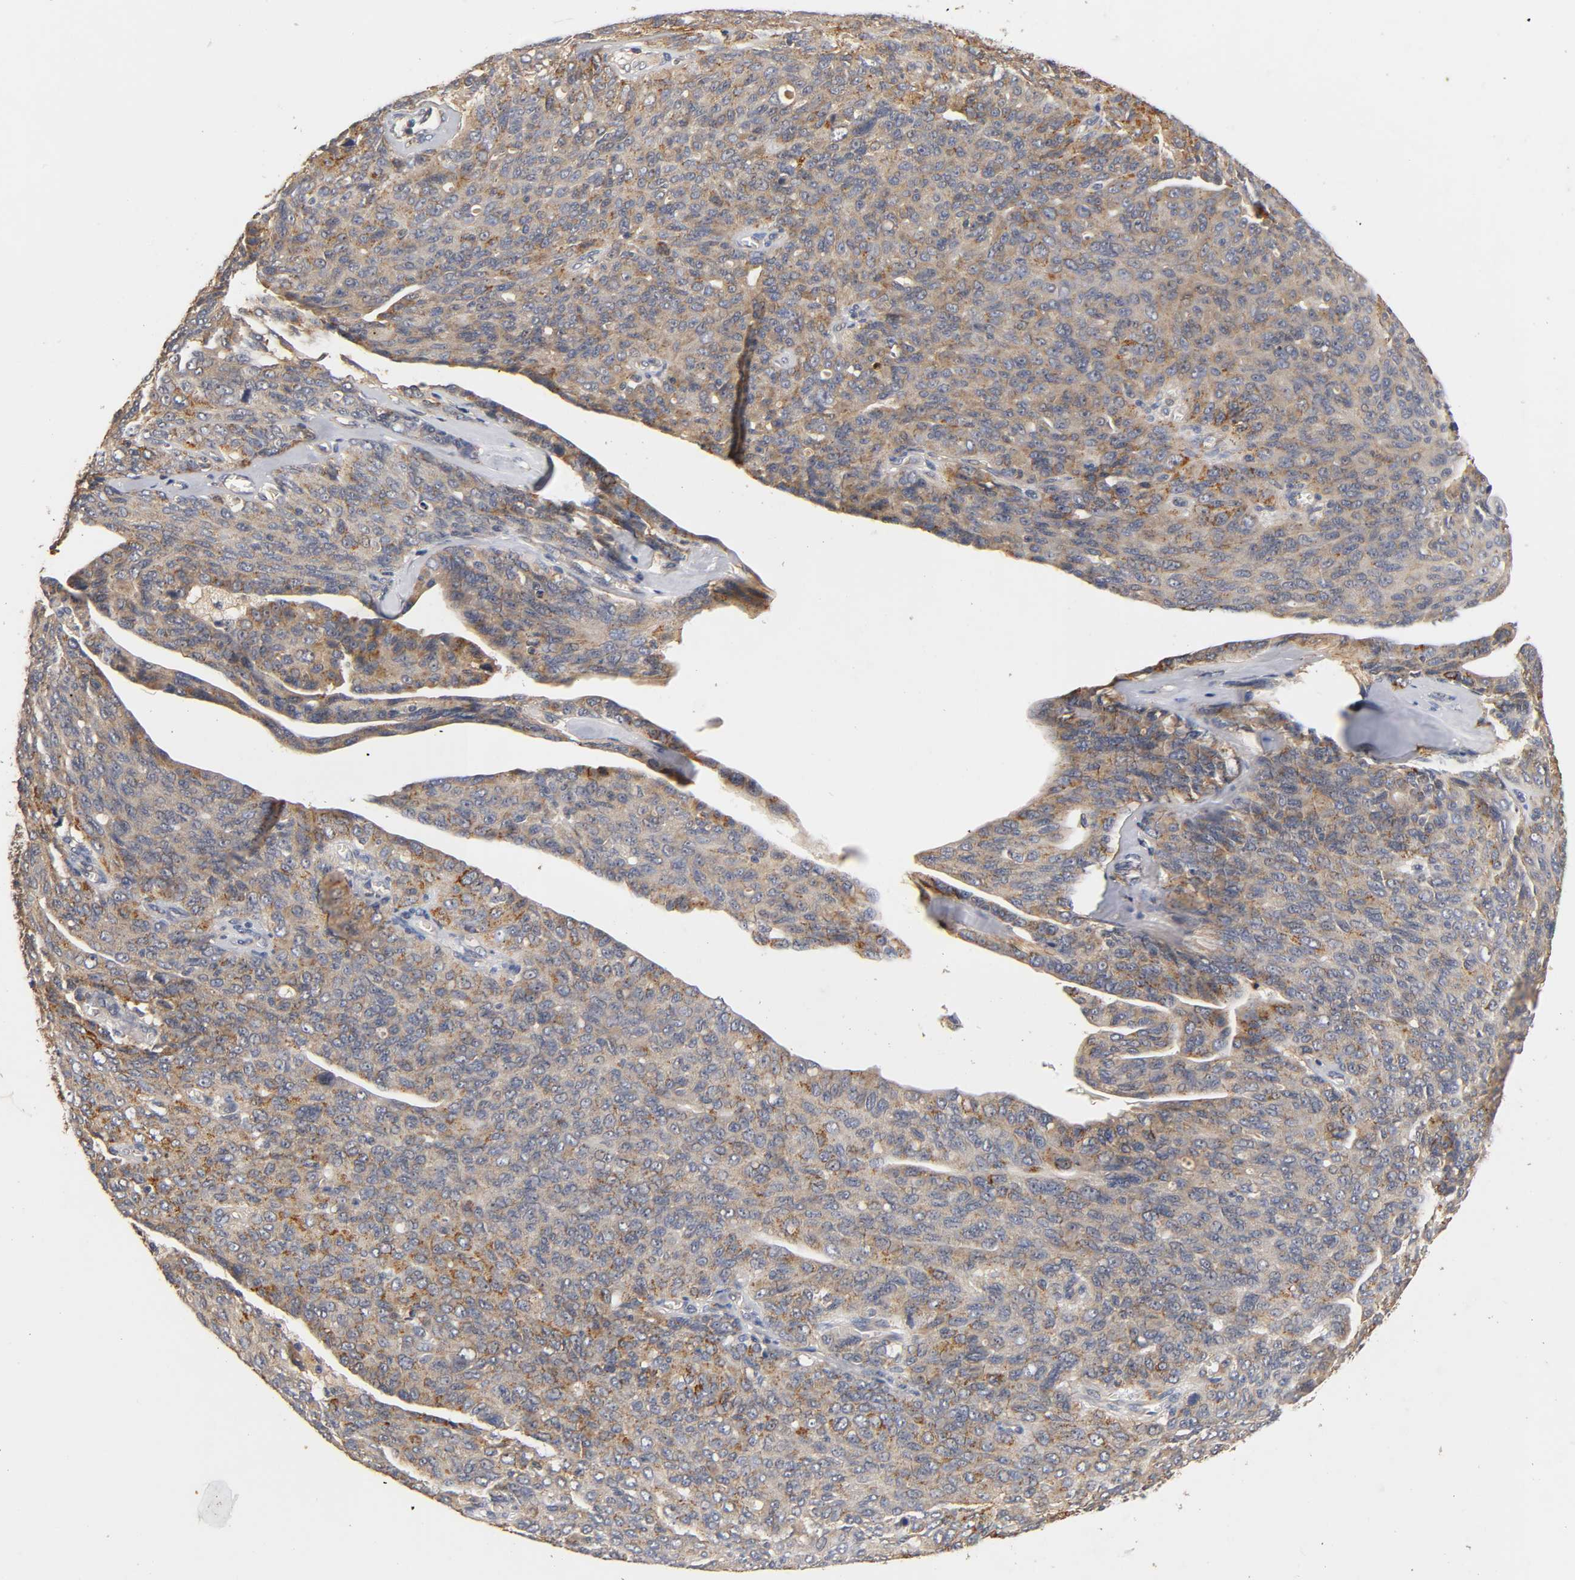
{"staining": {"intensity": "strong", "quantity": ">75%", "location": "cytoplasmic/membranous"}, "tissue": "ovarian cancer", "cell_type": "Tumor cells", "image_type": "cancer", "snomed": [{"axis": "morphology", "description": "Carcinoma, endometroid"}, {"axis": "topography", "description": "Ovary"}], "caption": "IHC staining of endometroid carcinoma (ovarian), which displays high levels of strong cytoplasmic/membranous expression in about >75% of tumor cells indicating strong cytoplasmic/membranous protein staining. The staining was performed using DAB (3,3'-diaminobenzidine) (brown) for protein detection and nuclei were counterstained in hematoxylin (blue).", "gene": "SCAP", "patient": {"sex": "female", "age": 60}}